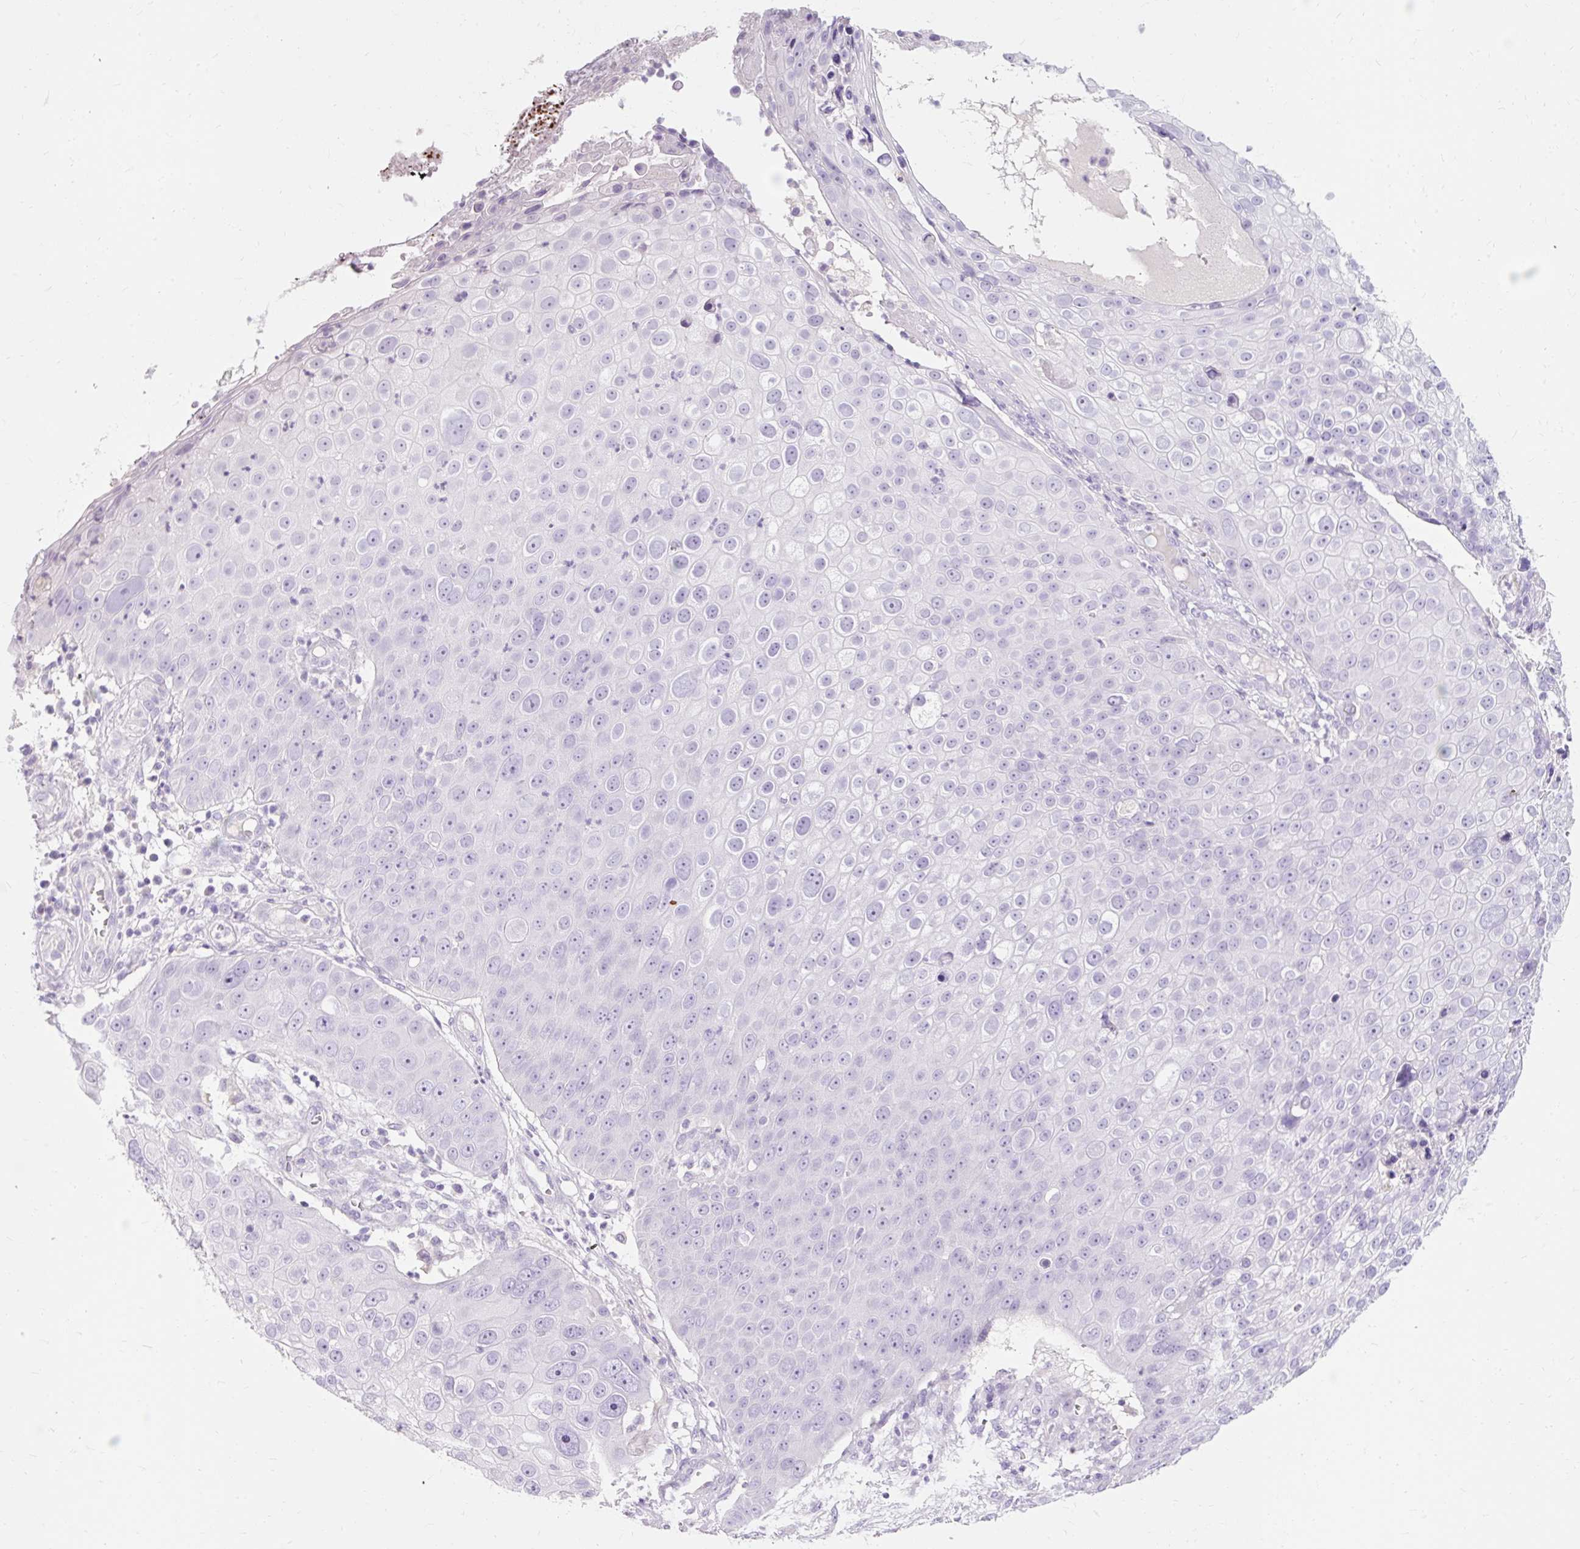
{"staining": {"intensity": "negative", "quantity": "none", "location": "none"}, "tissue": "skin cancer", "cell_type": "Tumor cells", "image_type": "cancer", "snomed": [{"axis": "morphology", "description": "Squamous cell carcinoma, NOS"}, {"axis": "topography", "description": "Skin"}], "caption": "This is an immunohistochemistry photomicrograph of human skin cancer. There is no expression in tumor cells.", "gene": "TMEM213", "patient": {"sex": "male", "age": 71}}